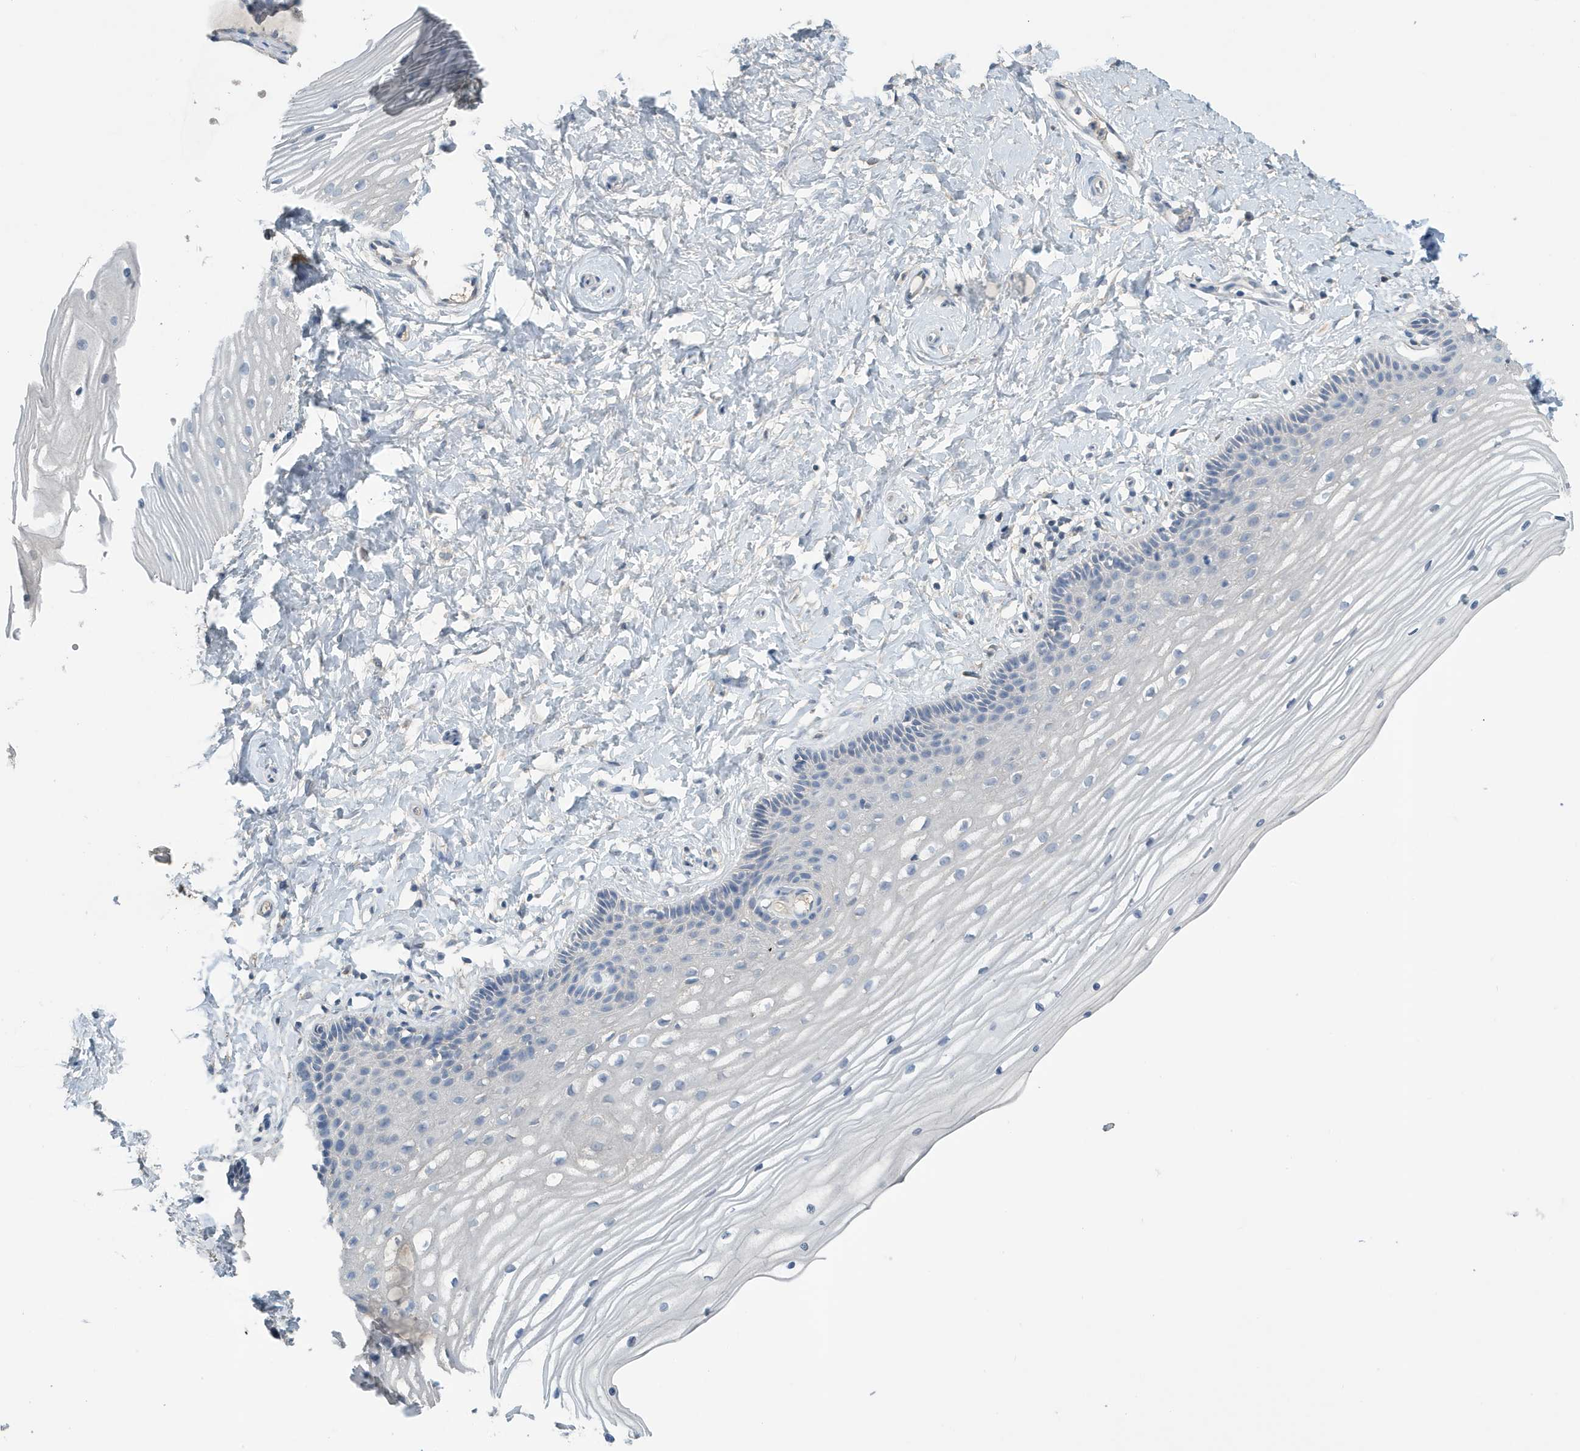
{"staining": {"intensity": "negative", "quantity": "none", "location": "none"}, "tissue": "vagina", "cell_type": "Squamous epithelial cells", "image_type": "normal", "snomed": [{"axis": "morphology", "description": "Normal tissue, NOS"}, {"axis": "topography", "description": "Vagina"}, {"axis": "topography", "description": "Cervix"}], "caption": "Squamous epithelial cells are negative for protein expression in normal human vagina. The staining is performed using DAB brown chromogen with nuclei counter-stained in using hematoxylin.", "gene": "UGT2B4", "patient": {"sex": "female", "age": 40}}